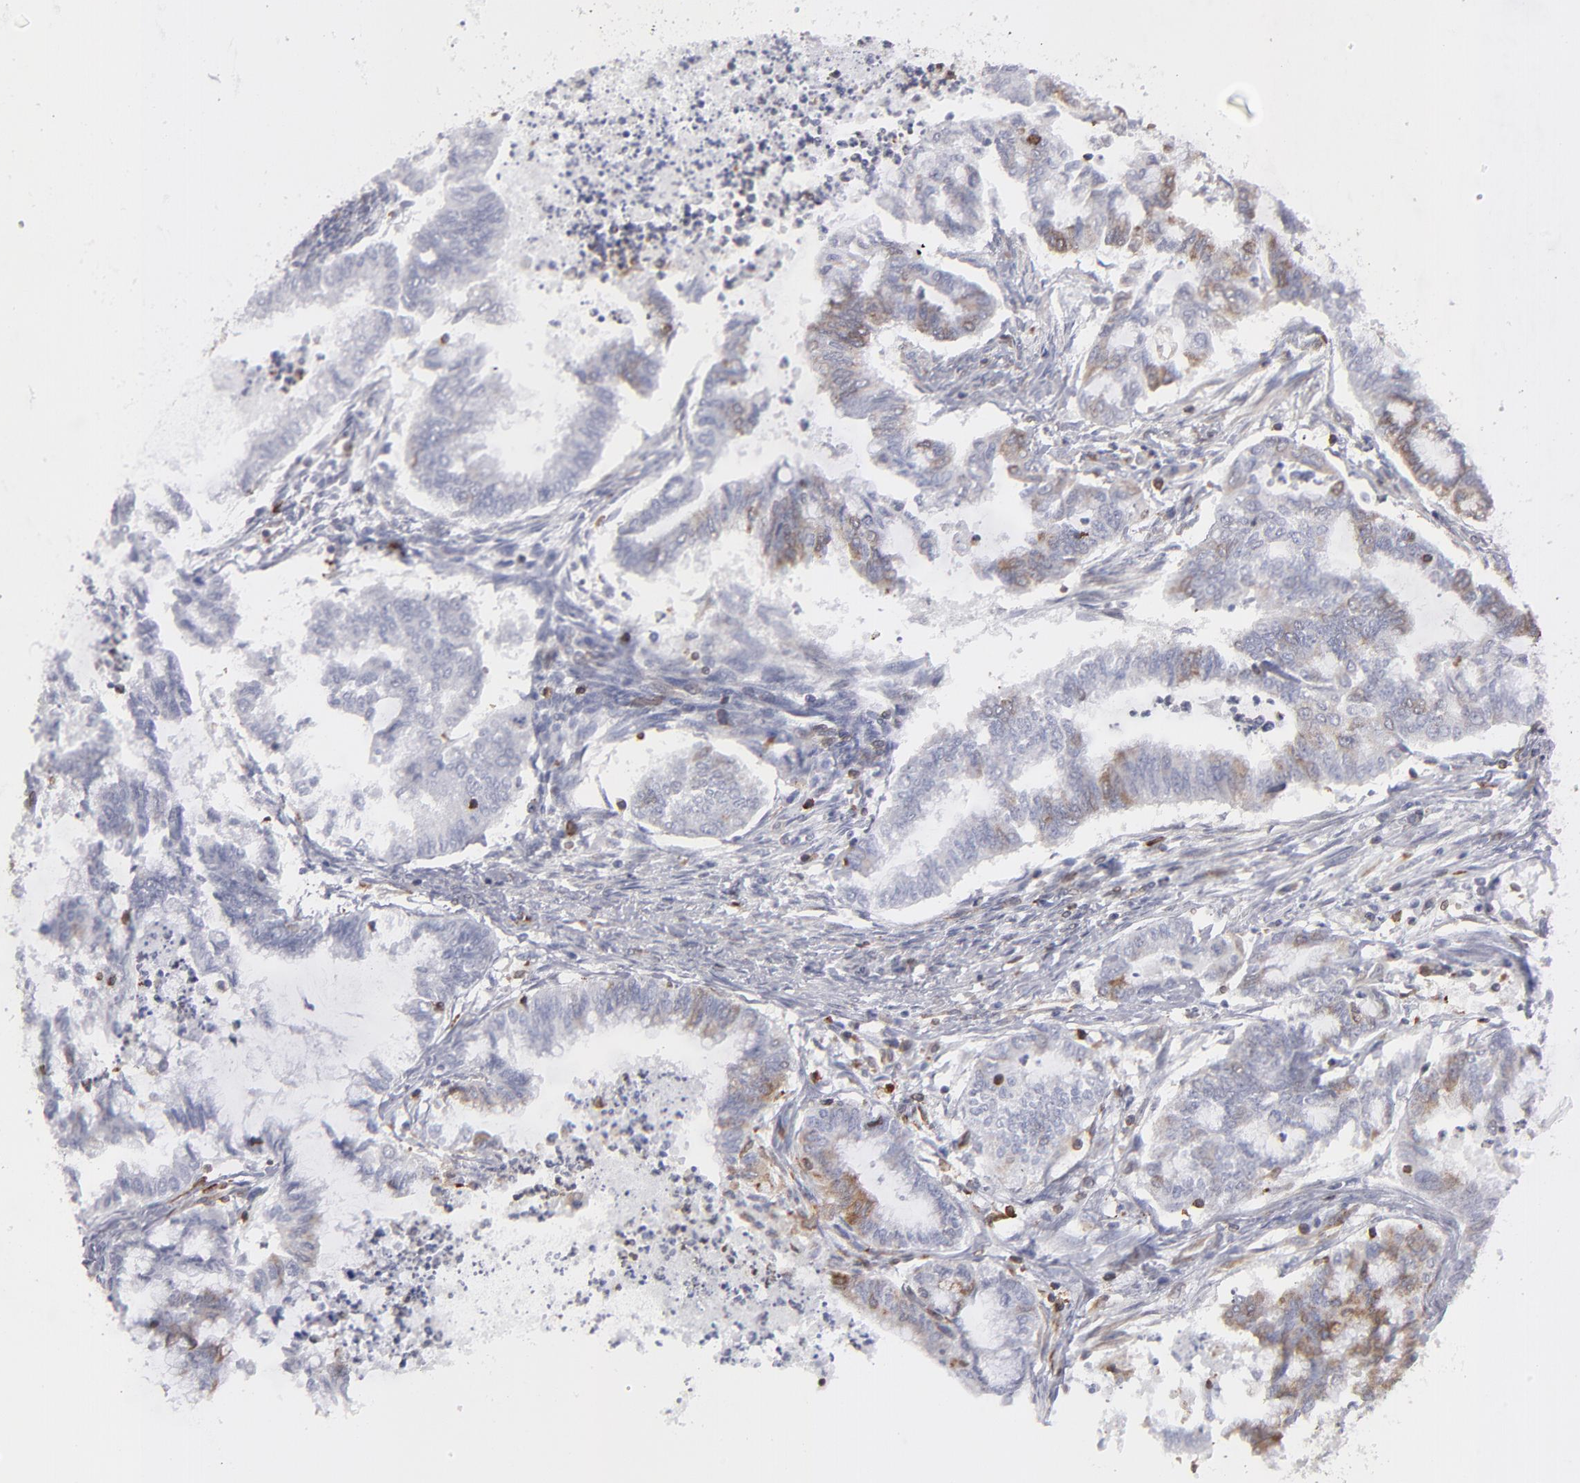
{"staining": {"intensity": "weak", "quantity": "<25%", "location": "cytoplasmic/membranous"}, "tissue": "endometrial cancer", "cell_type": "Tumor cells", "image_type": "cancer", "snomed": [{"axis": "morphology", "description": "Adenocarcinoma, NOS"}, {"axis": "topography", "description": "Endometrium"}], "caption": "This is a image of immunohistochemistry staining of endometrial cancer, which shows no staining in tumor cells.", "gene": "TMX1", "patient": {"sex": "female", "age": 79}}